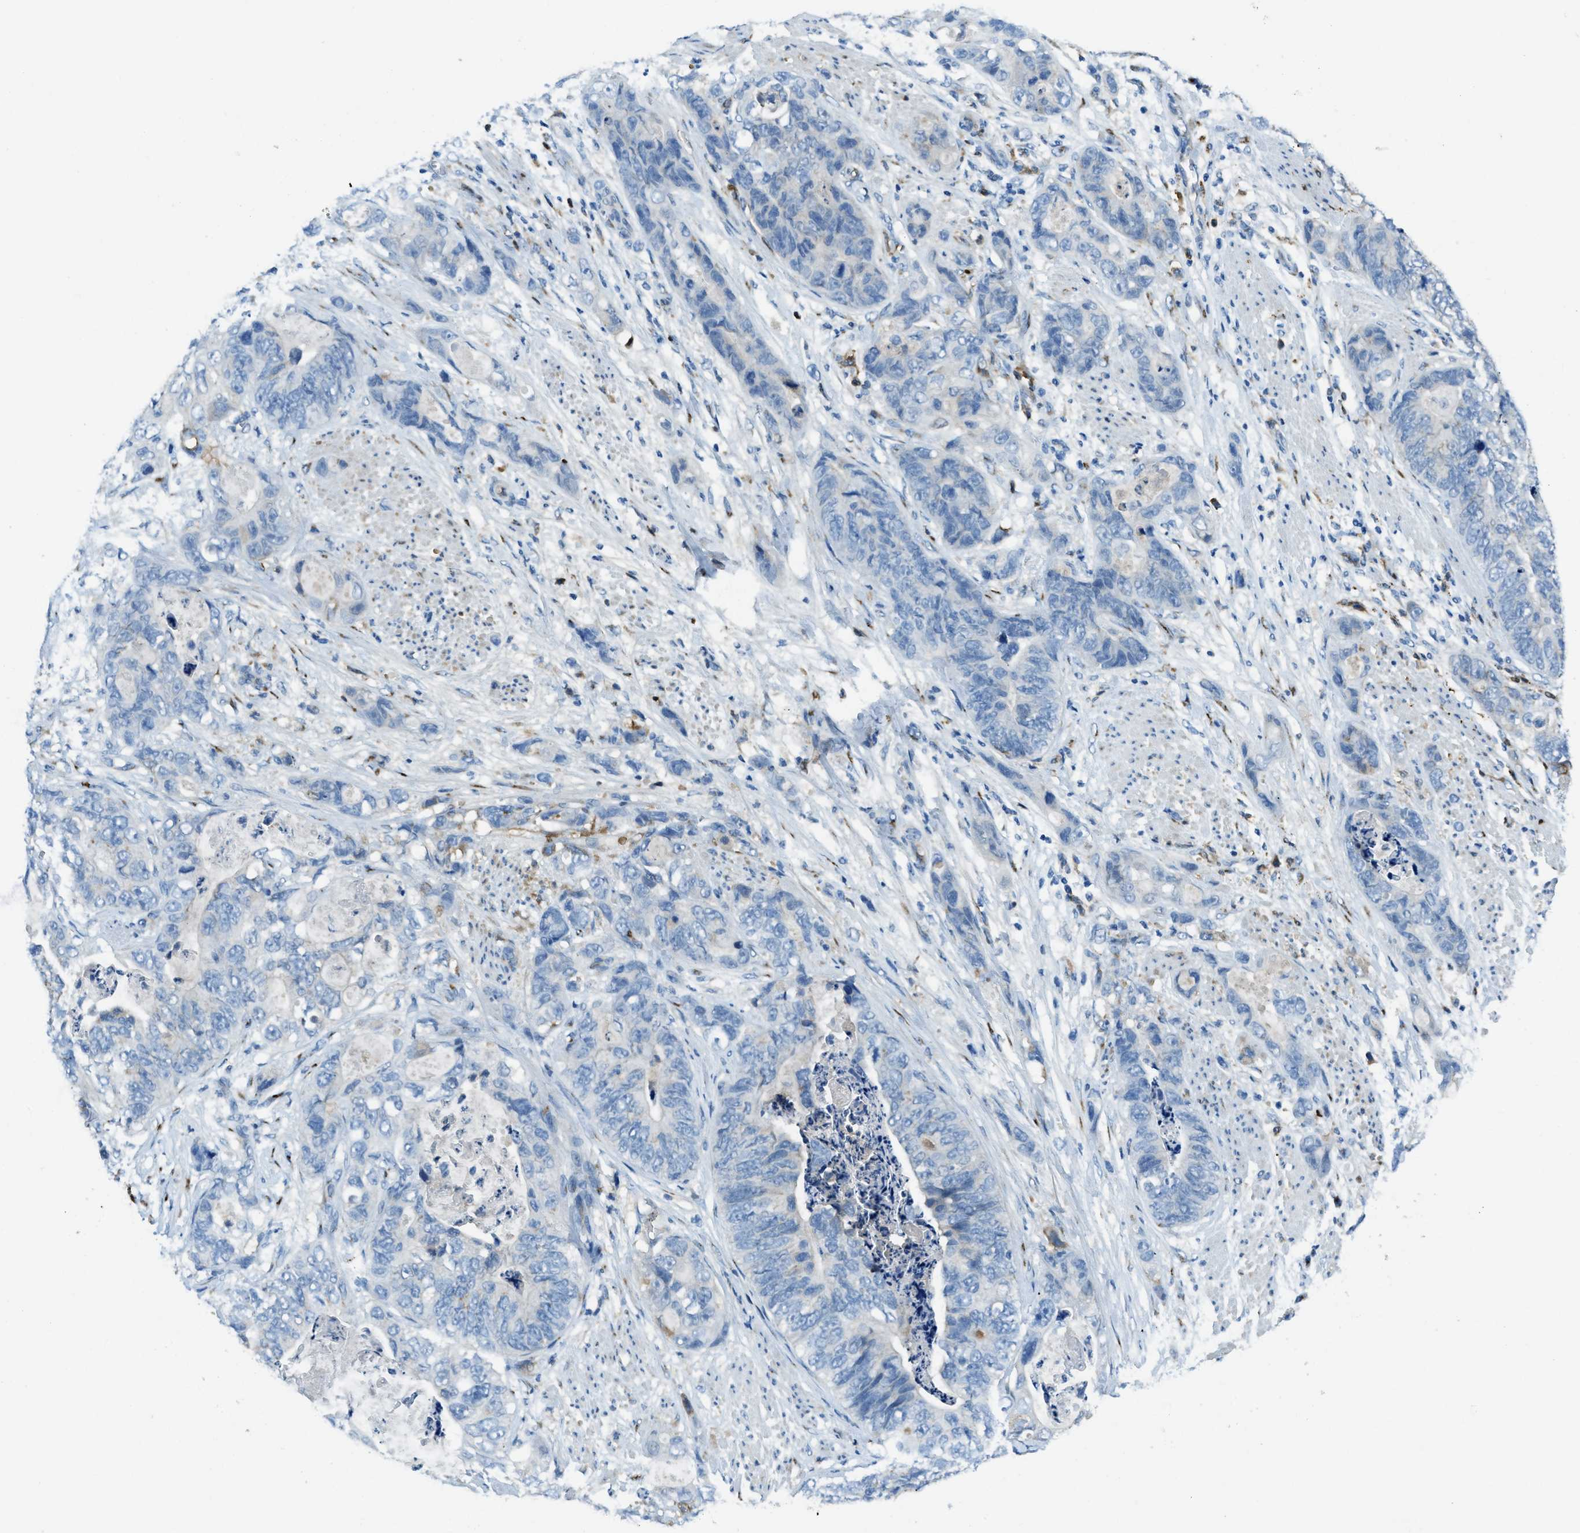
{"staining": {"intensity": "negative", "quantity": "none", "location": "none"}, "tissue": "stomach cancer", "cell_type": "Tumor cells", "image_type": "cancer", "snomed": [{"axis": "morphology", "description": "Adenocarcinoma, NOS"}, {"axis": "topography", "description": "Stomach"}], "caption": "Human stomach cancer (adenocarcinoma) stained for a protein using immunohistochemistry shows no positivity in tumor cells.", "gene": "TRIM59", "patient": {"sex": "female", "age": 89}}